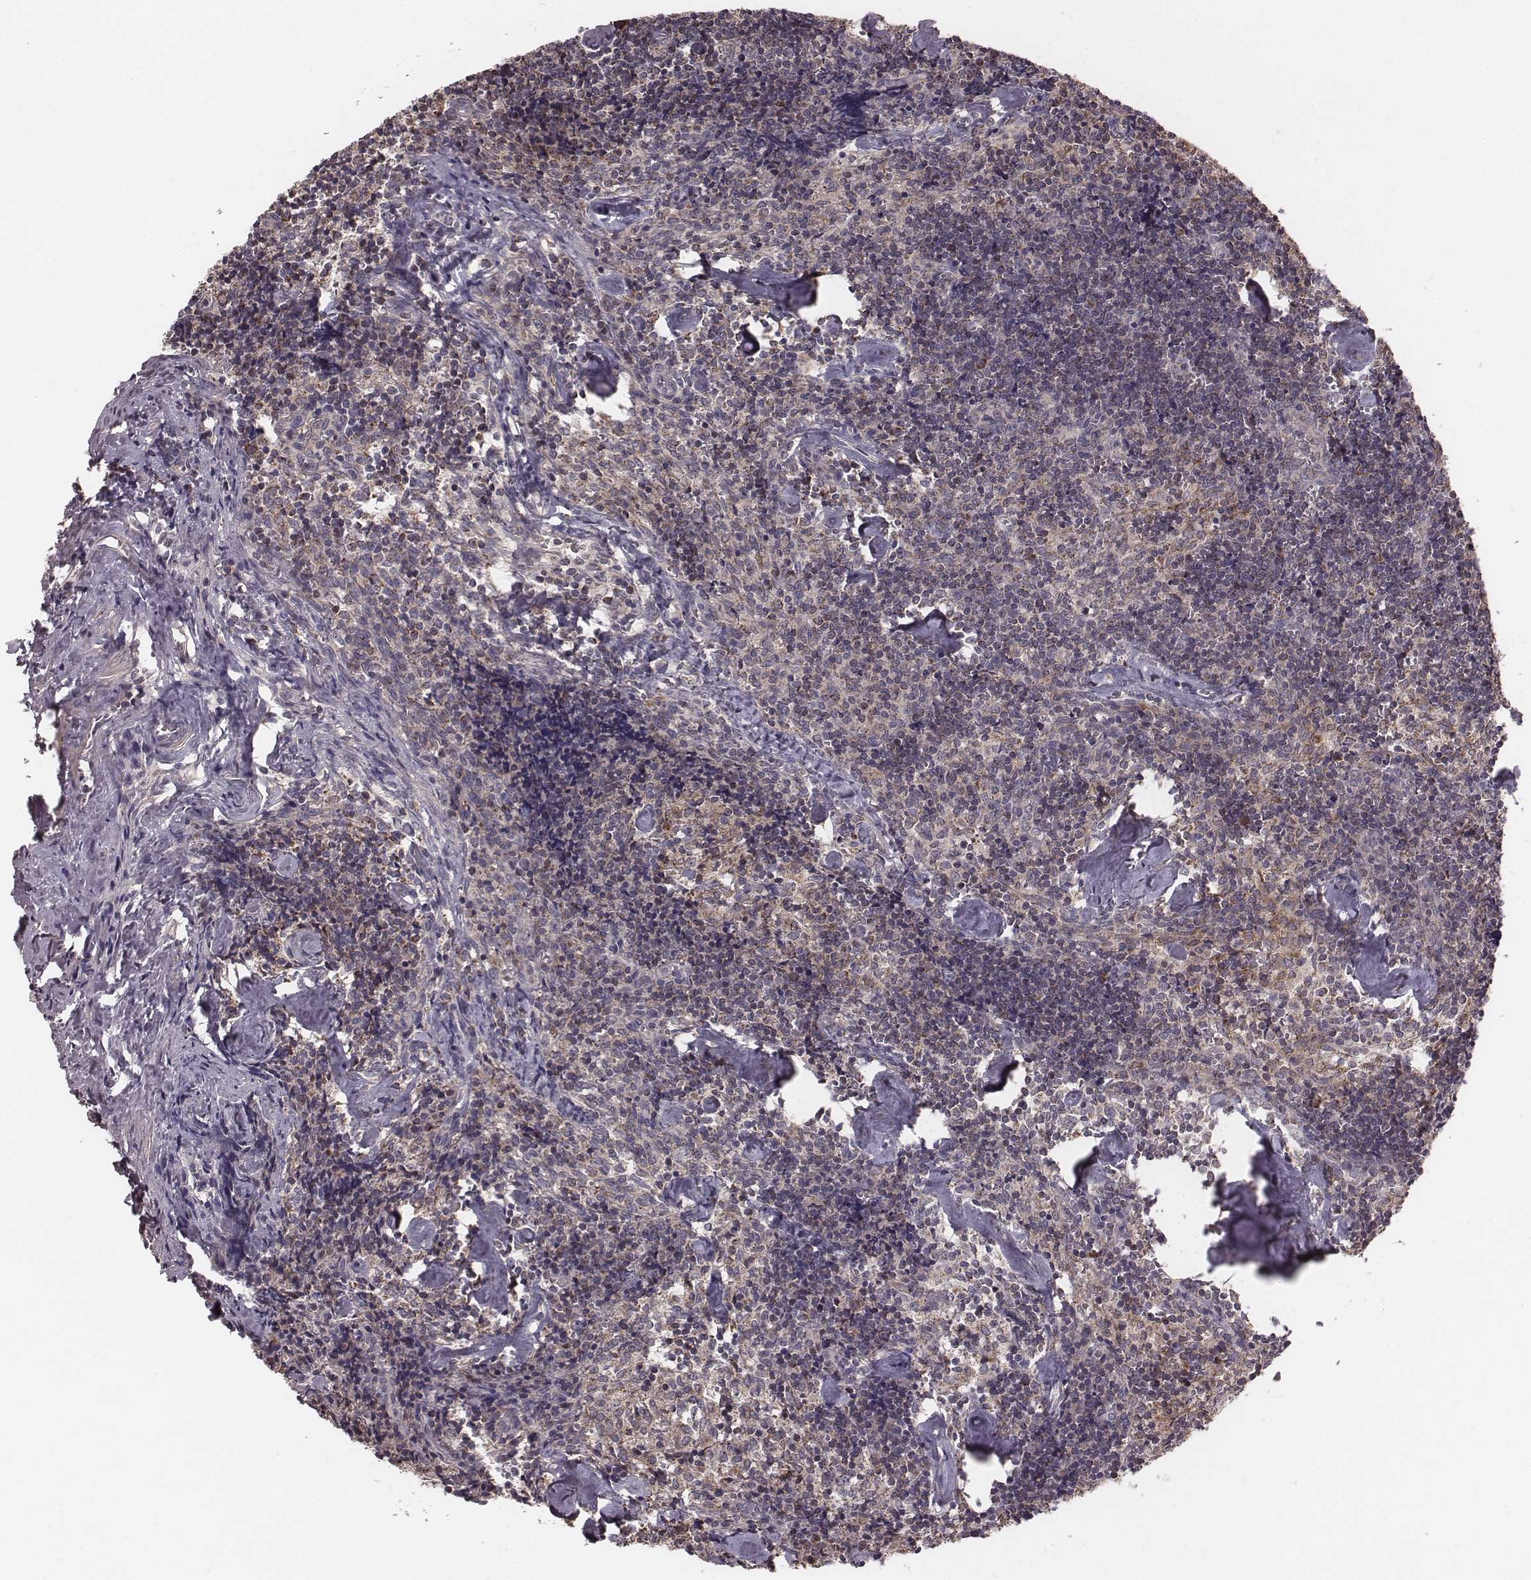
{"staining": {"intensity": "strong", "quantity": "25%-75%", "location": "cytoplasmic/membranous"}, "tissue": "lymph node", "cell_type": "Non-germinal center cells", "image_type": "normal", "snomed": [{"axis": "morphology", "description": "Normal tissue, NOS"}, {"axis": "topography", "description": "Lymph node"}], "caption": "A high amount of strong cytoplasmic/membranous positivity is appreciated in about 25%-75% of non-germinal center cells in normal lymph node.", "gene": "PDCD2L", "patient": {"sex": "female", "age": 50}}